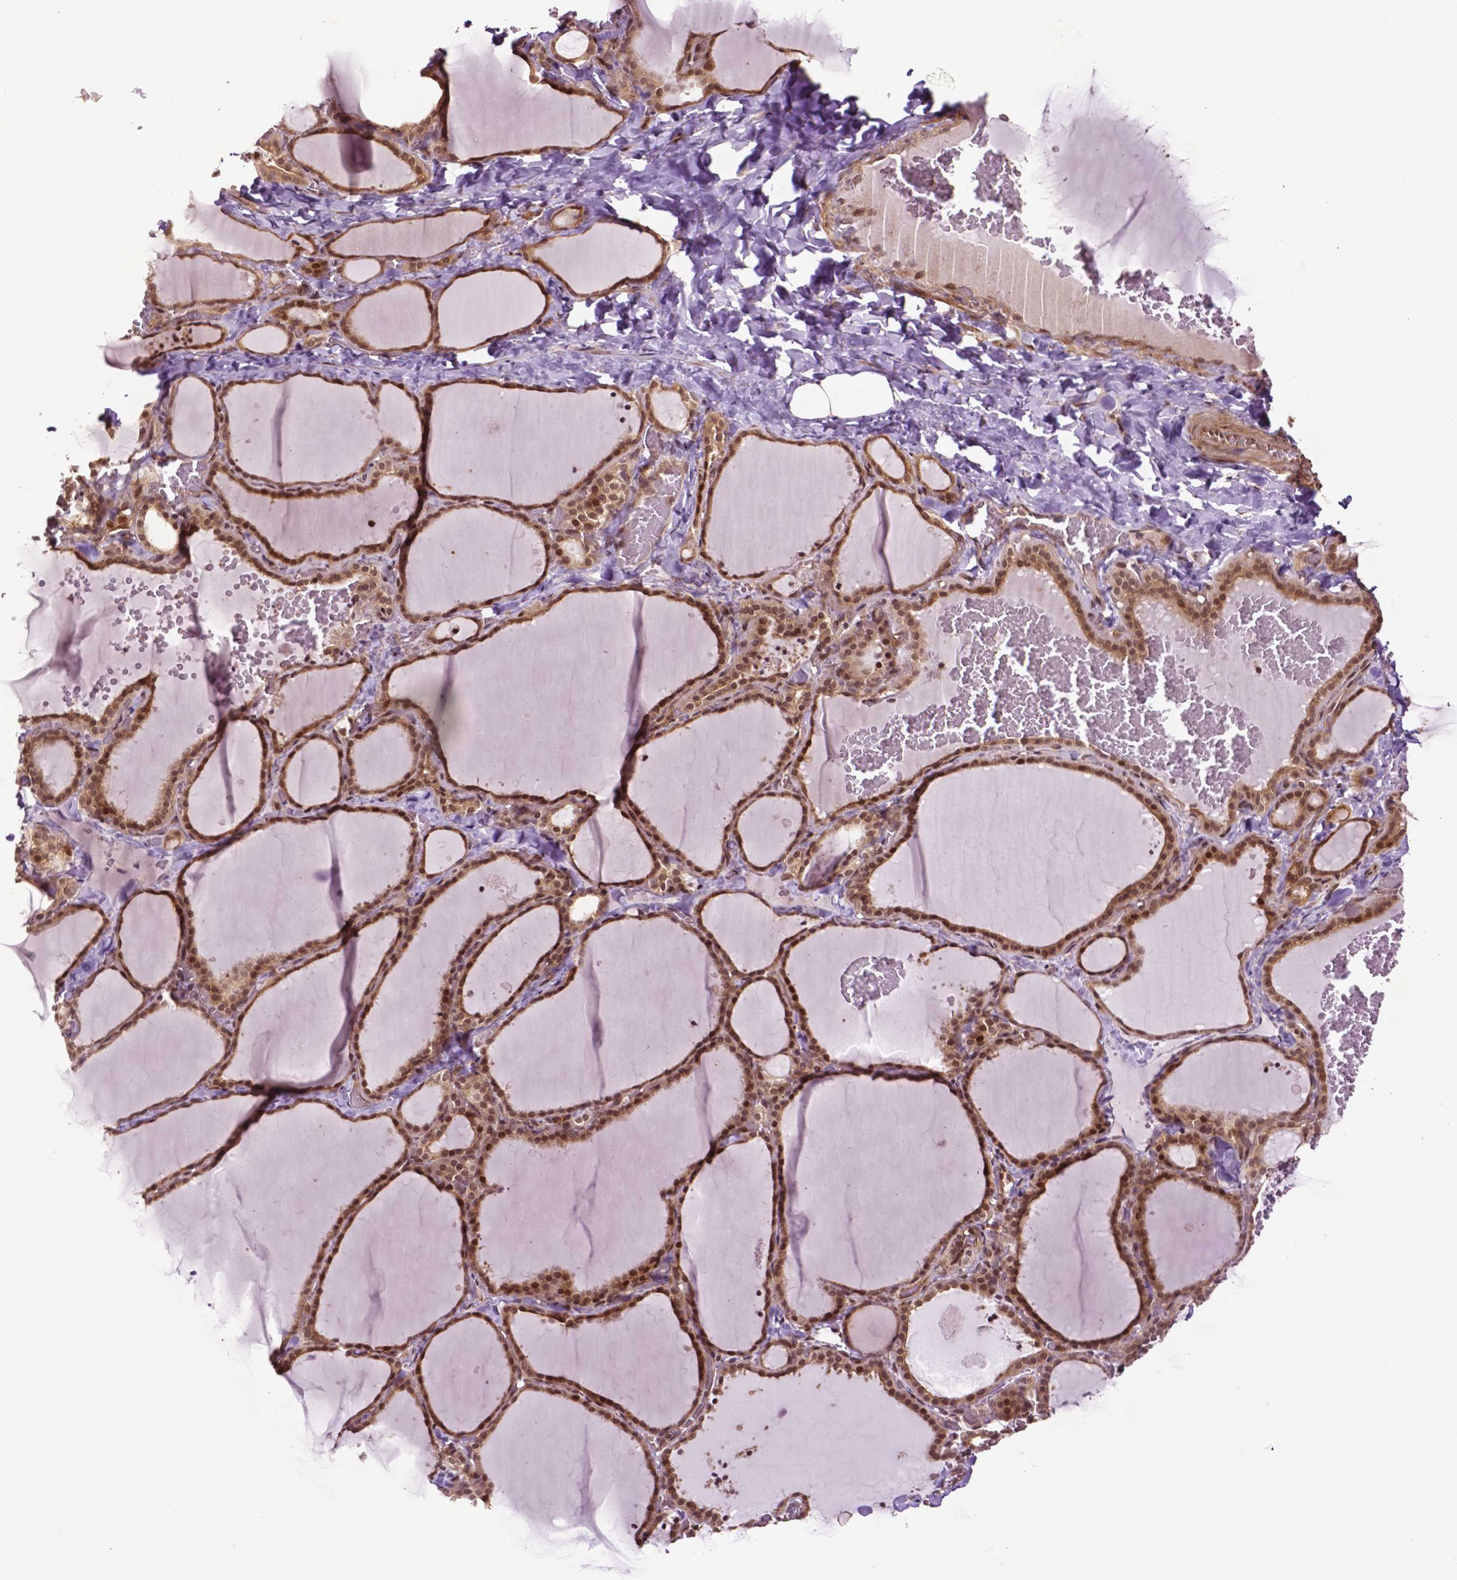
{"staining": {"intensity": "moderate", "quantity": ">75%", "location": "cytoplasmic/membranous,nuclear"}, "tissue": "thyroid gland", "cell_type": "Glandular cells", "image_type": "normal", "snomed": [{"axis": "morphology", "description": "Normal tissue, NOS"}, {"axis": "topography", "description": "Thyroid gland"}], "caption": "Thyroid gland stained for a protein (brown) shows moderate cytoplasmic/membranous,nuclear positive staining in approximately >75% of glandular cells.", "gene": "TMX2", "patient": {"sex": "female", "age": 22}}